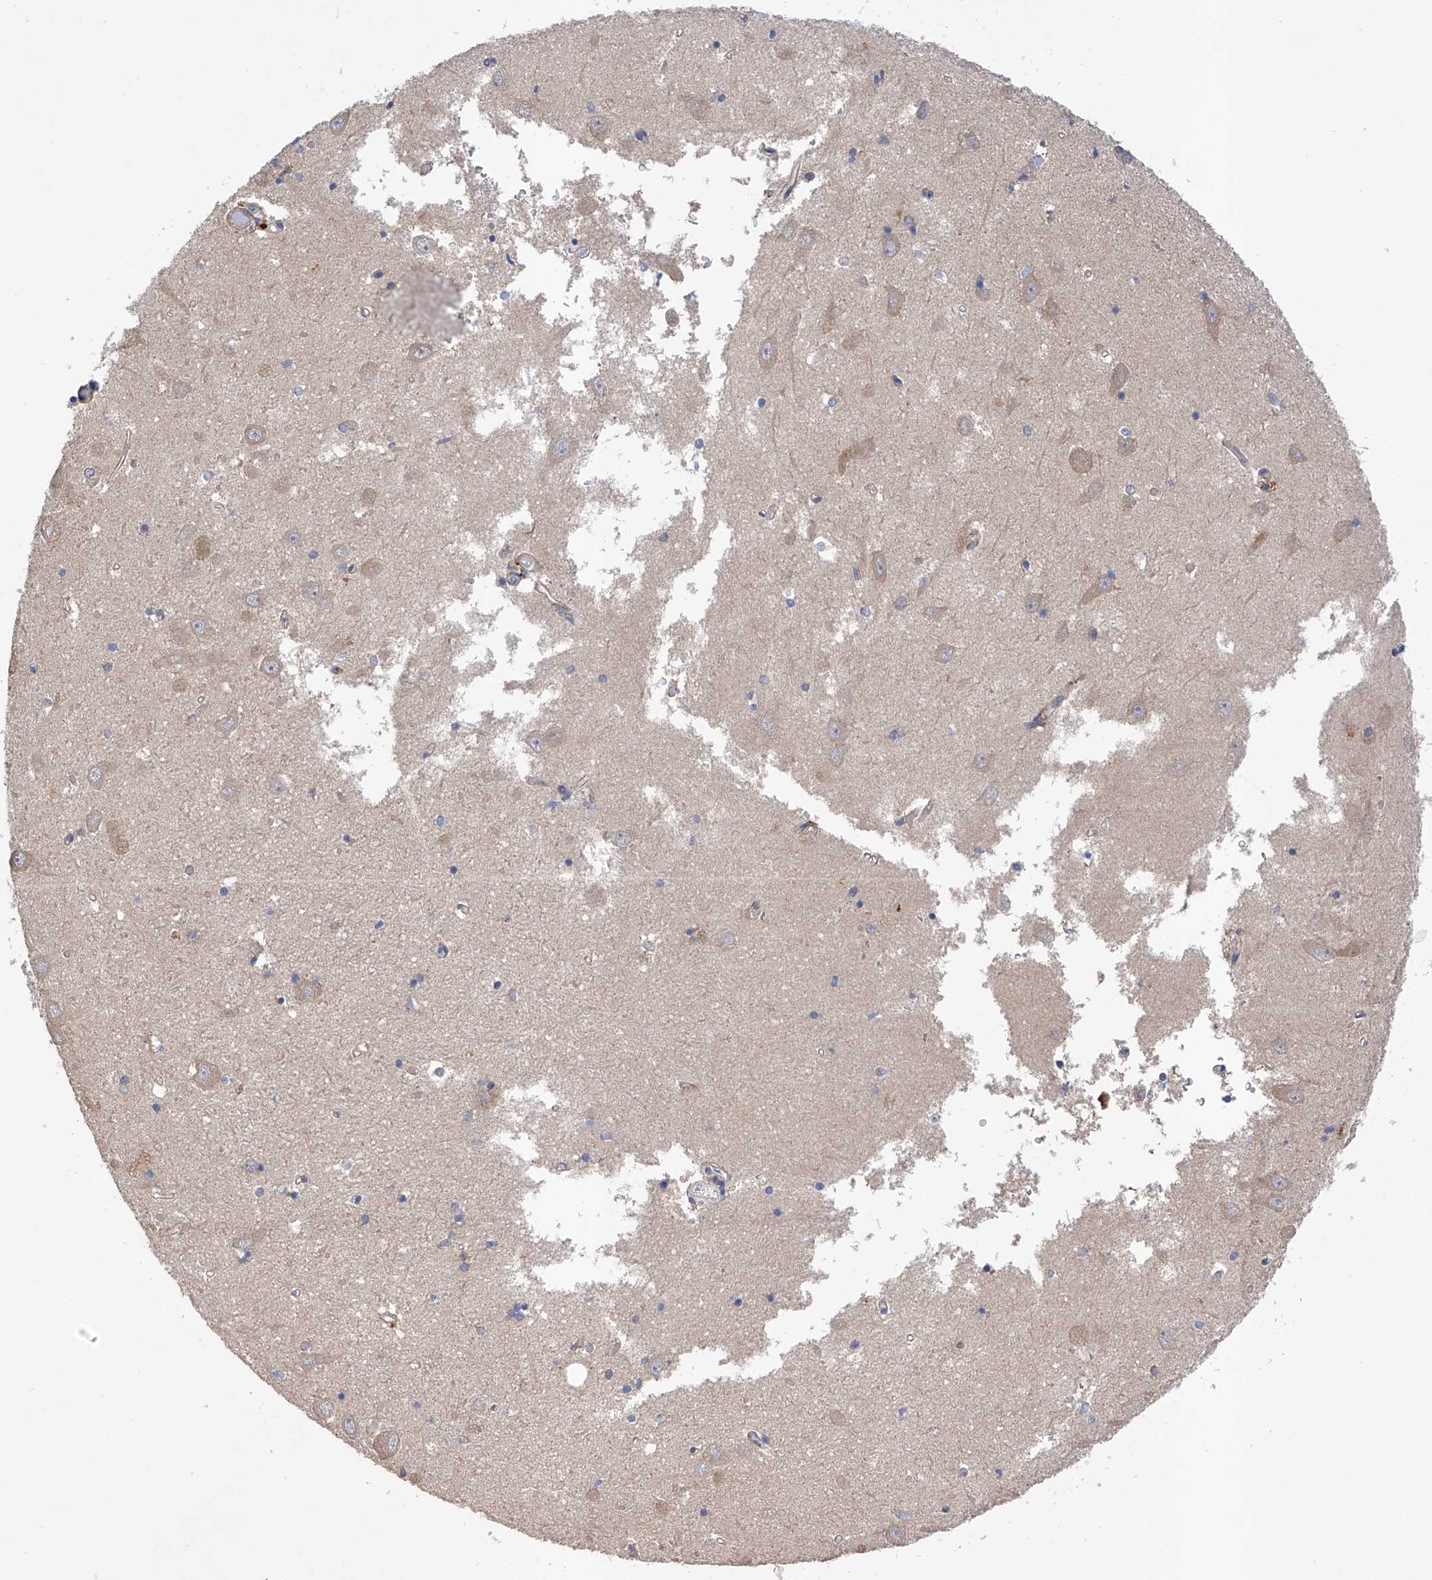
{"staining": {"intensity": "negative", "quantity": "none", "location": "none"}, "tissue": "hippocampus", "cell_type": "Glial cells", "image_type": "normal", "snomed": [{"axis": "morphology", "description": "Normal tissue, NOS"}, {"axis": "topography", "description": "Hippocampus"}], "caption": "Protein analysis of normal hippocampus reveals no significant positivity in glial cells.", "gene": "INPP5B", "patient": {"sex": "male", "age": 70}}